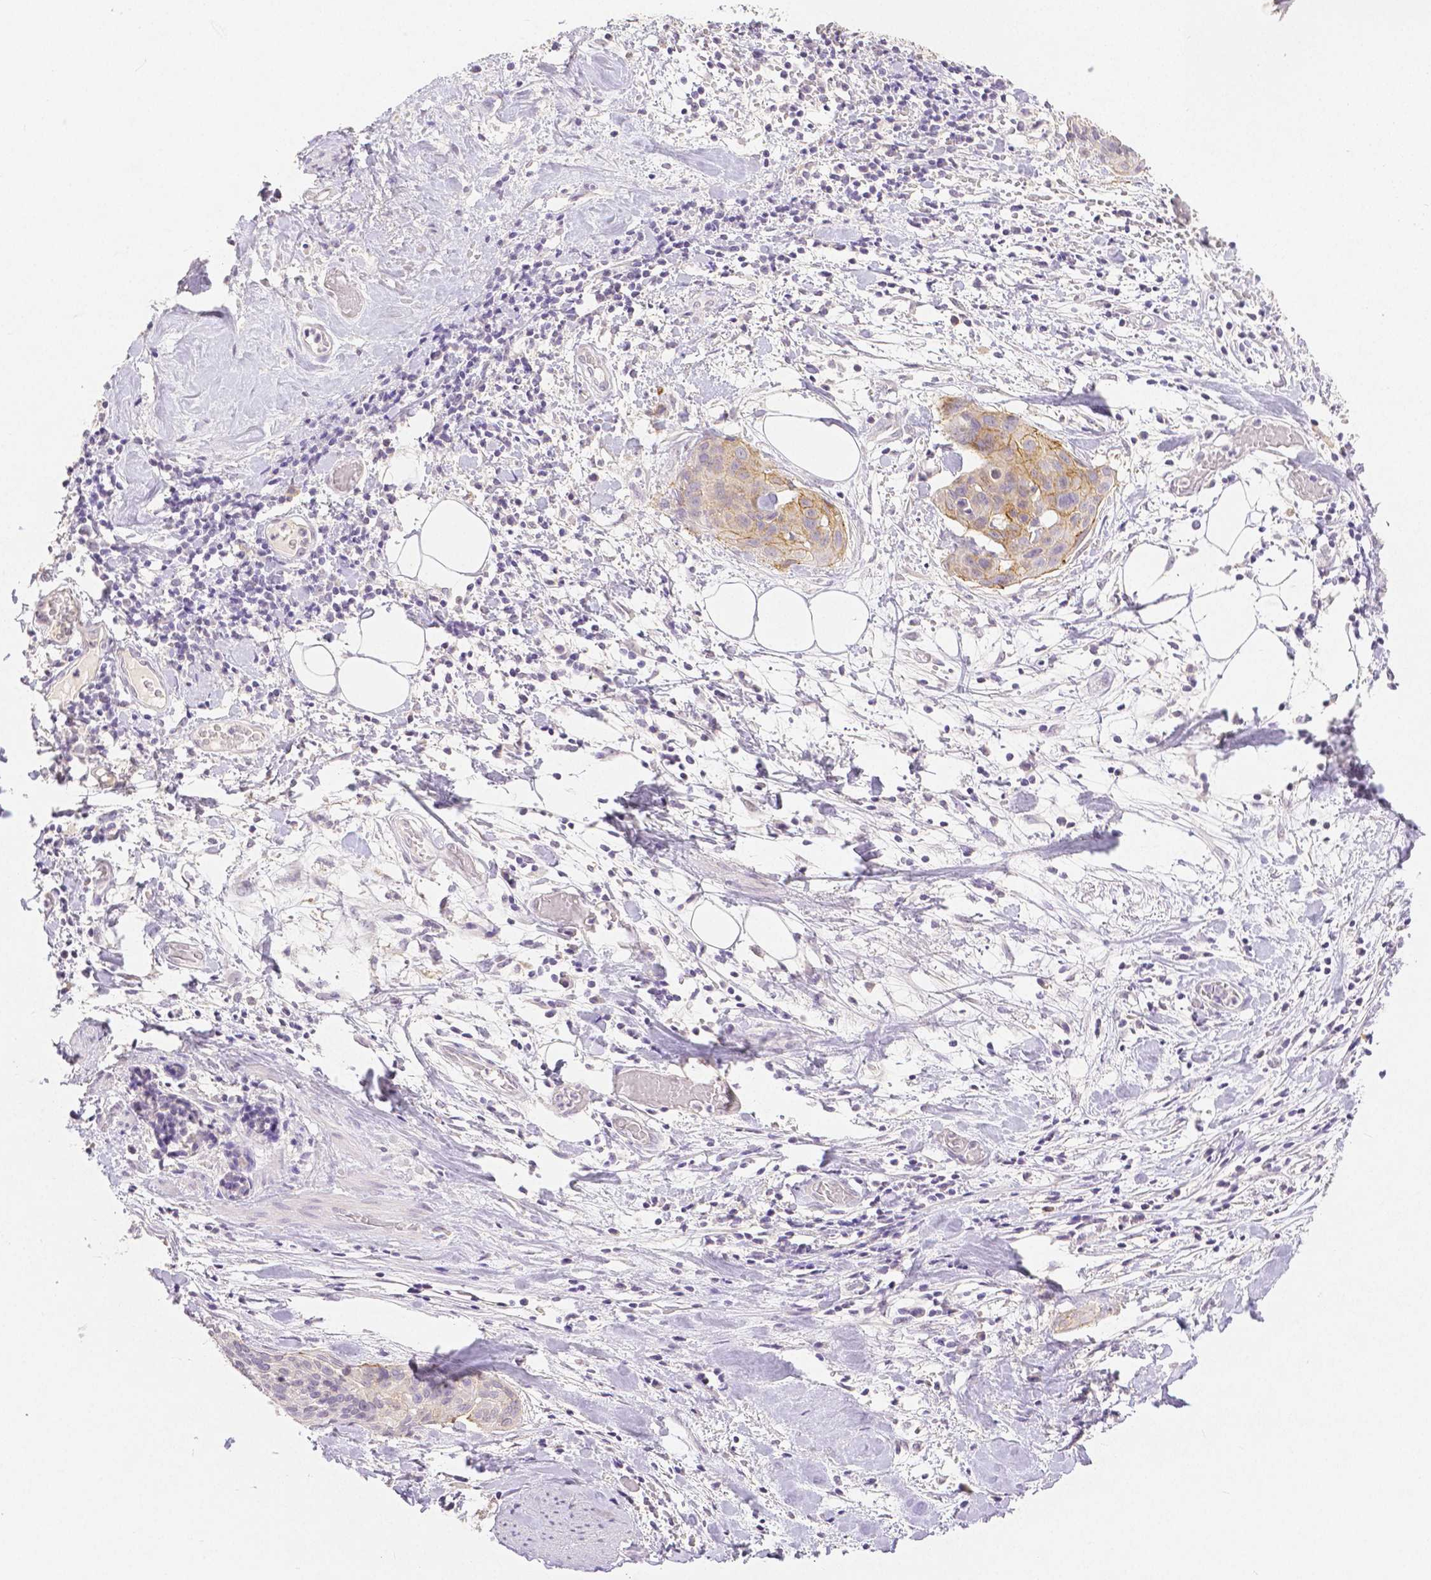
{"staining": {"intensity": "weak", "quantity": "25%-75%", "location": "cytoplasmic/membranous"}, "tissue": "cervical cancer", "cell_type": "Tumor cells", "image_type": "cancer", "snomed": [{"axis": "morphology", "description": "Squamous cell carcinoma, NOS"}, {"axis": "topography", "description": "Cervix"}], "caption": "Immunohistochemistry (IHC) of human cervical cancer (squamous cell carcinoma) displays low levels of weak cytoplasmic/membranous staining in about 25%-75% of tumor cells.", "gene": "OCLN", "patient": {"sex": "female", "age": 39}}